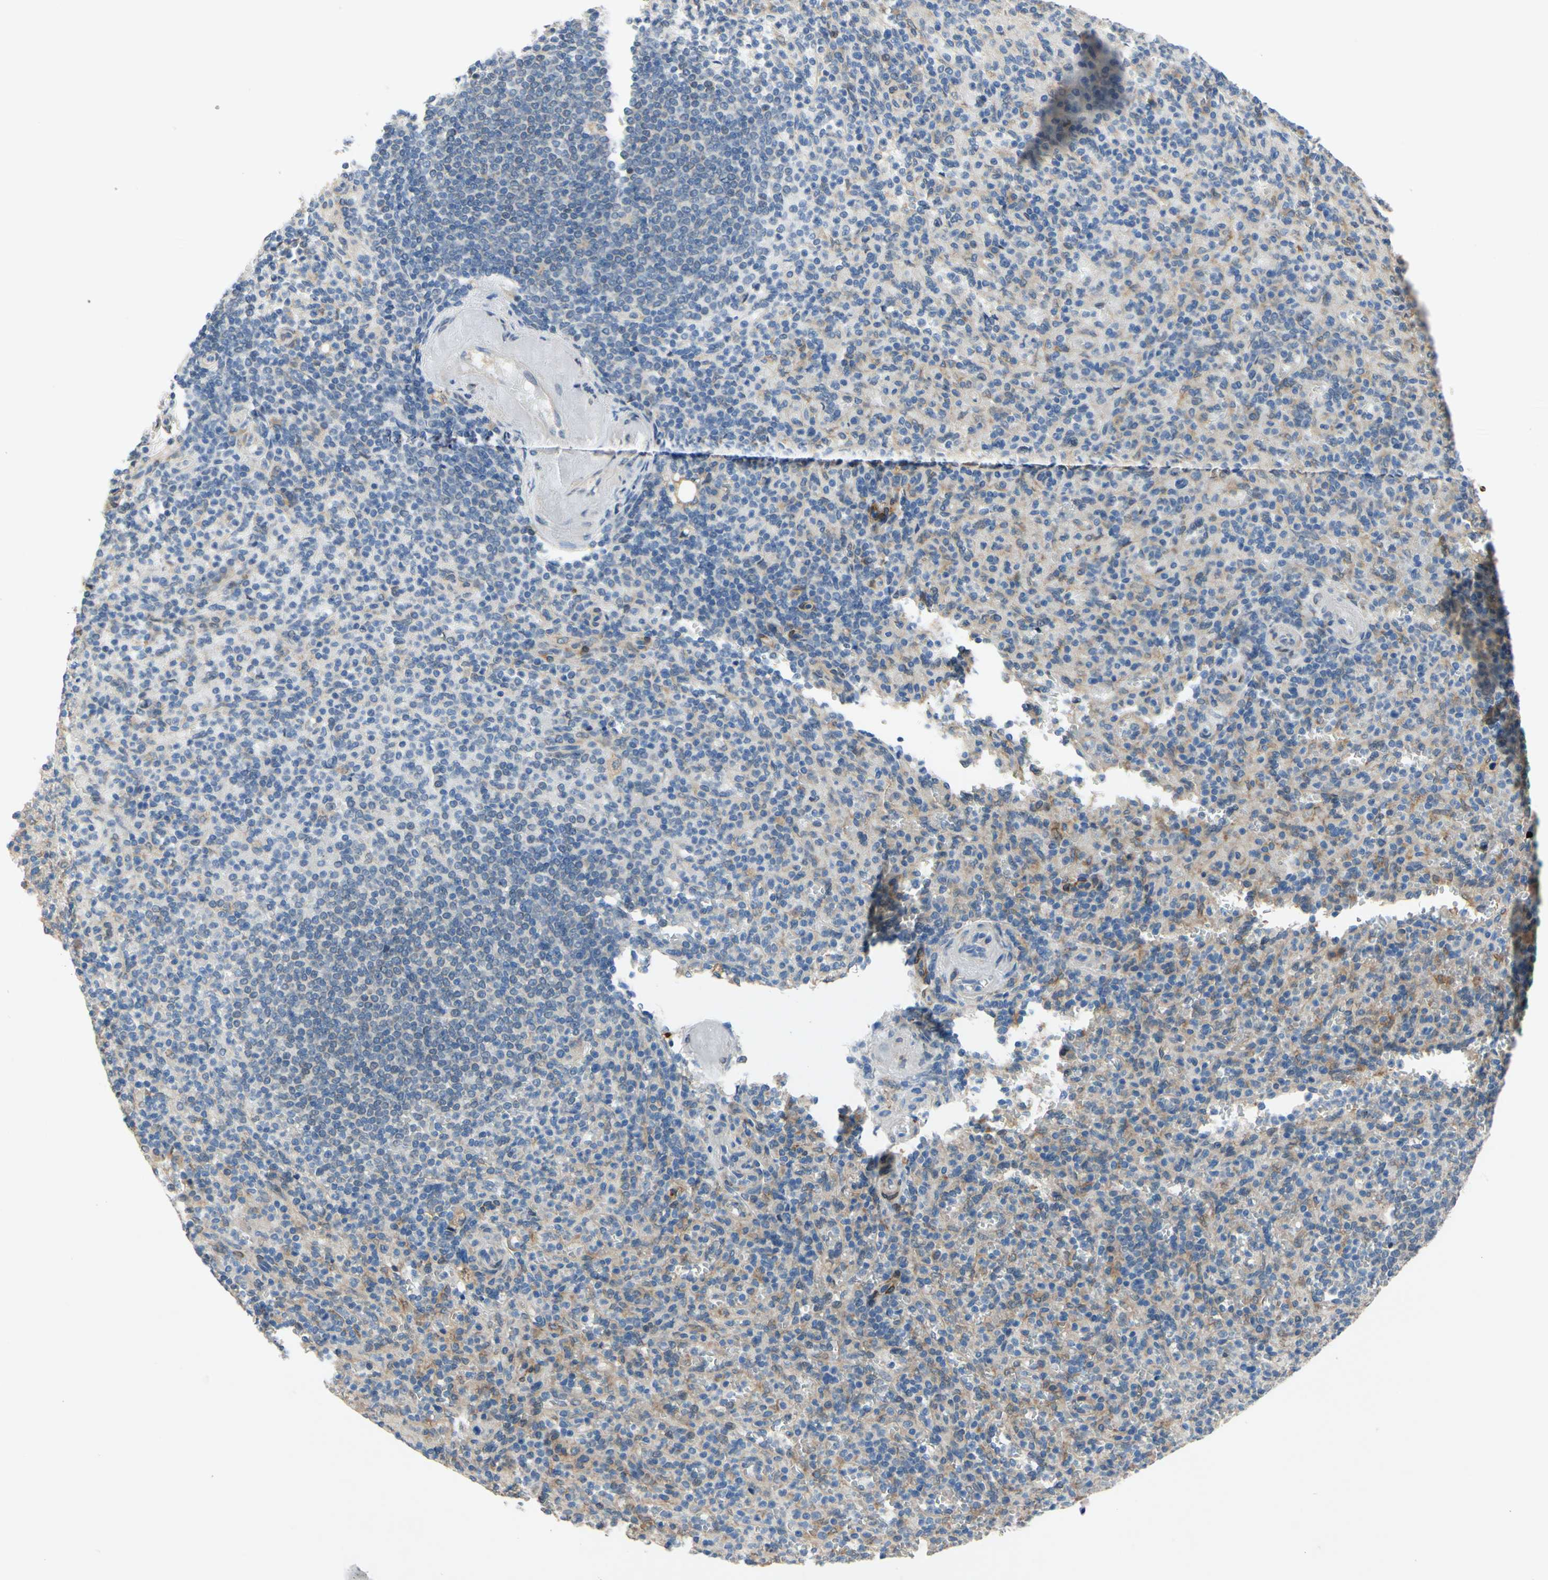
{"staining": {"intensity": "weak", "quantity": "25%-75%", "location": "cytoplasmic/membranous"}, "tissue": "spleen", "cell_type": "Cells in red pulp", "image_type": "normal", "snomed": [{"axis": "morphology", "description": "Normal tissue, NOS"}, {"axis": "topography", "description": "Spleen"}], "caption": "A brown stain labels weak cytoplasmic/membranous positivity of a protein in cells in red pulp of benign spleen.", "gene": "PRXL2A", "patient": {"sex": "female", "age": 74}}